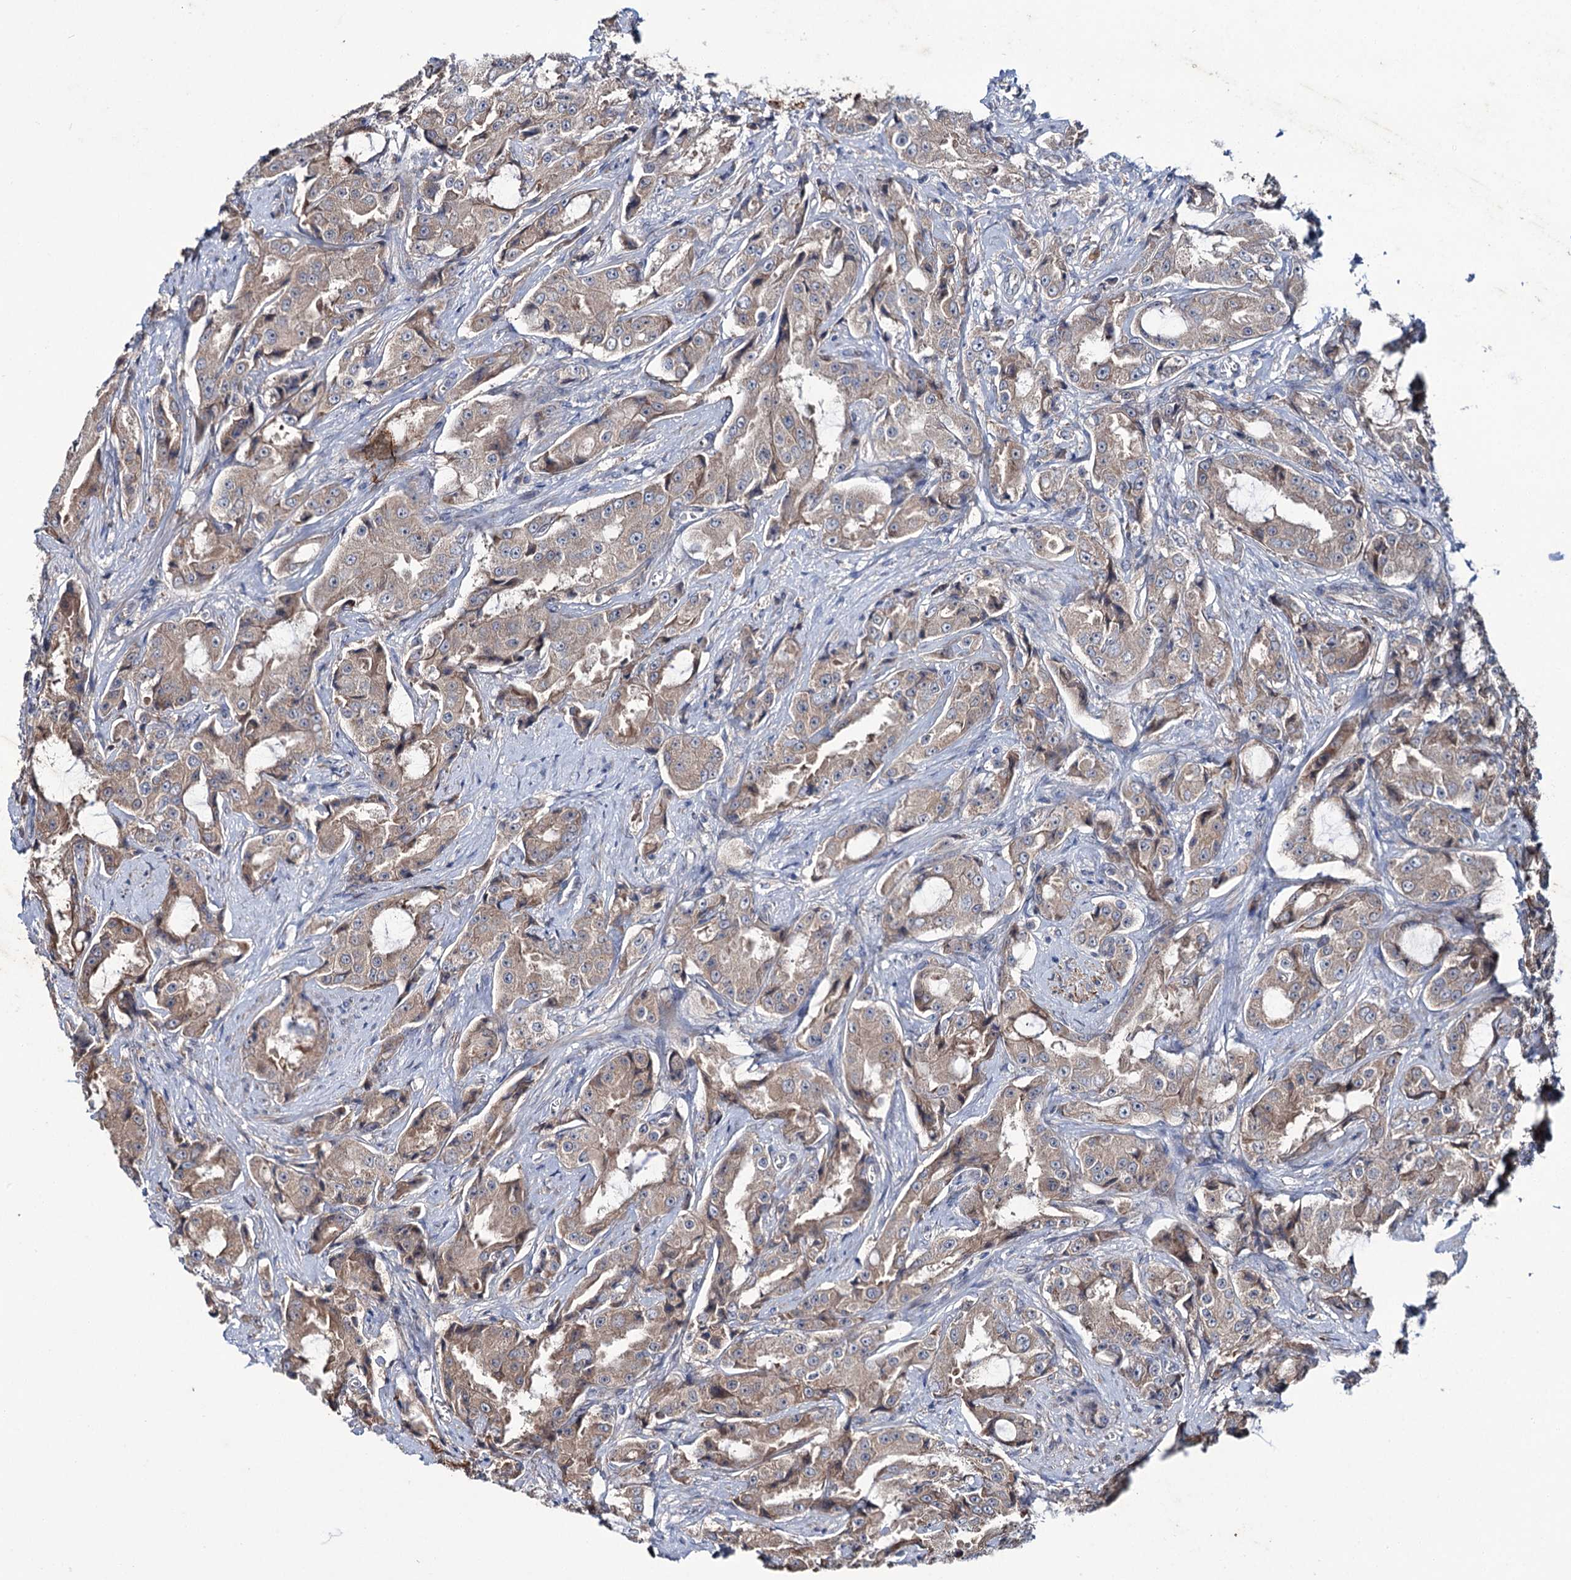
{"staining": {"intensity": "weak", "quantity": "25%-75%", "location": "cytoplasmic/membranous"}, "tissue": "prostate cancer", "cell_type": "Tumor cells", "image_type": "cancer", "snomed": [{"axis": "morphology", "description": "Adenocarcinoma, High grade"}, {"axis": "topography", "description": "Prostate"}], "caption": "Prostate cancer (adenocarcinoma (high-grade)) stained for a protein shows weak cytoplasmic/membranous positivity in tumor cells.", "gene": "PTPN3", "patient": {"sex": "male", "age": 73}}